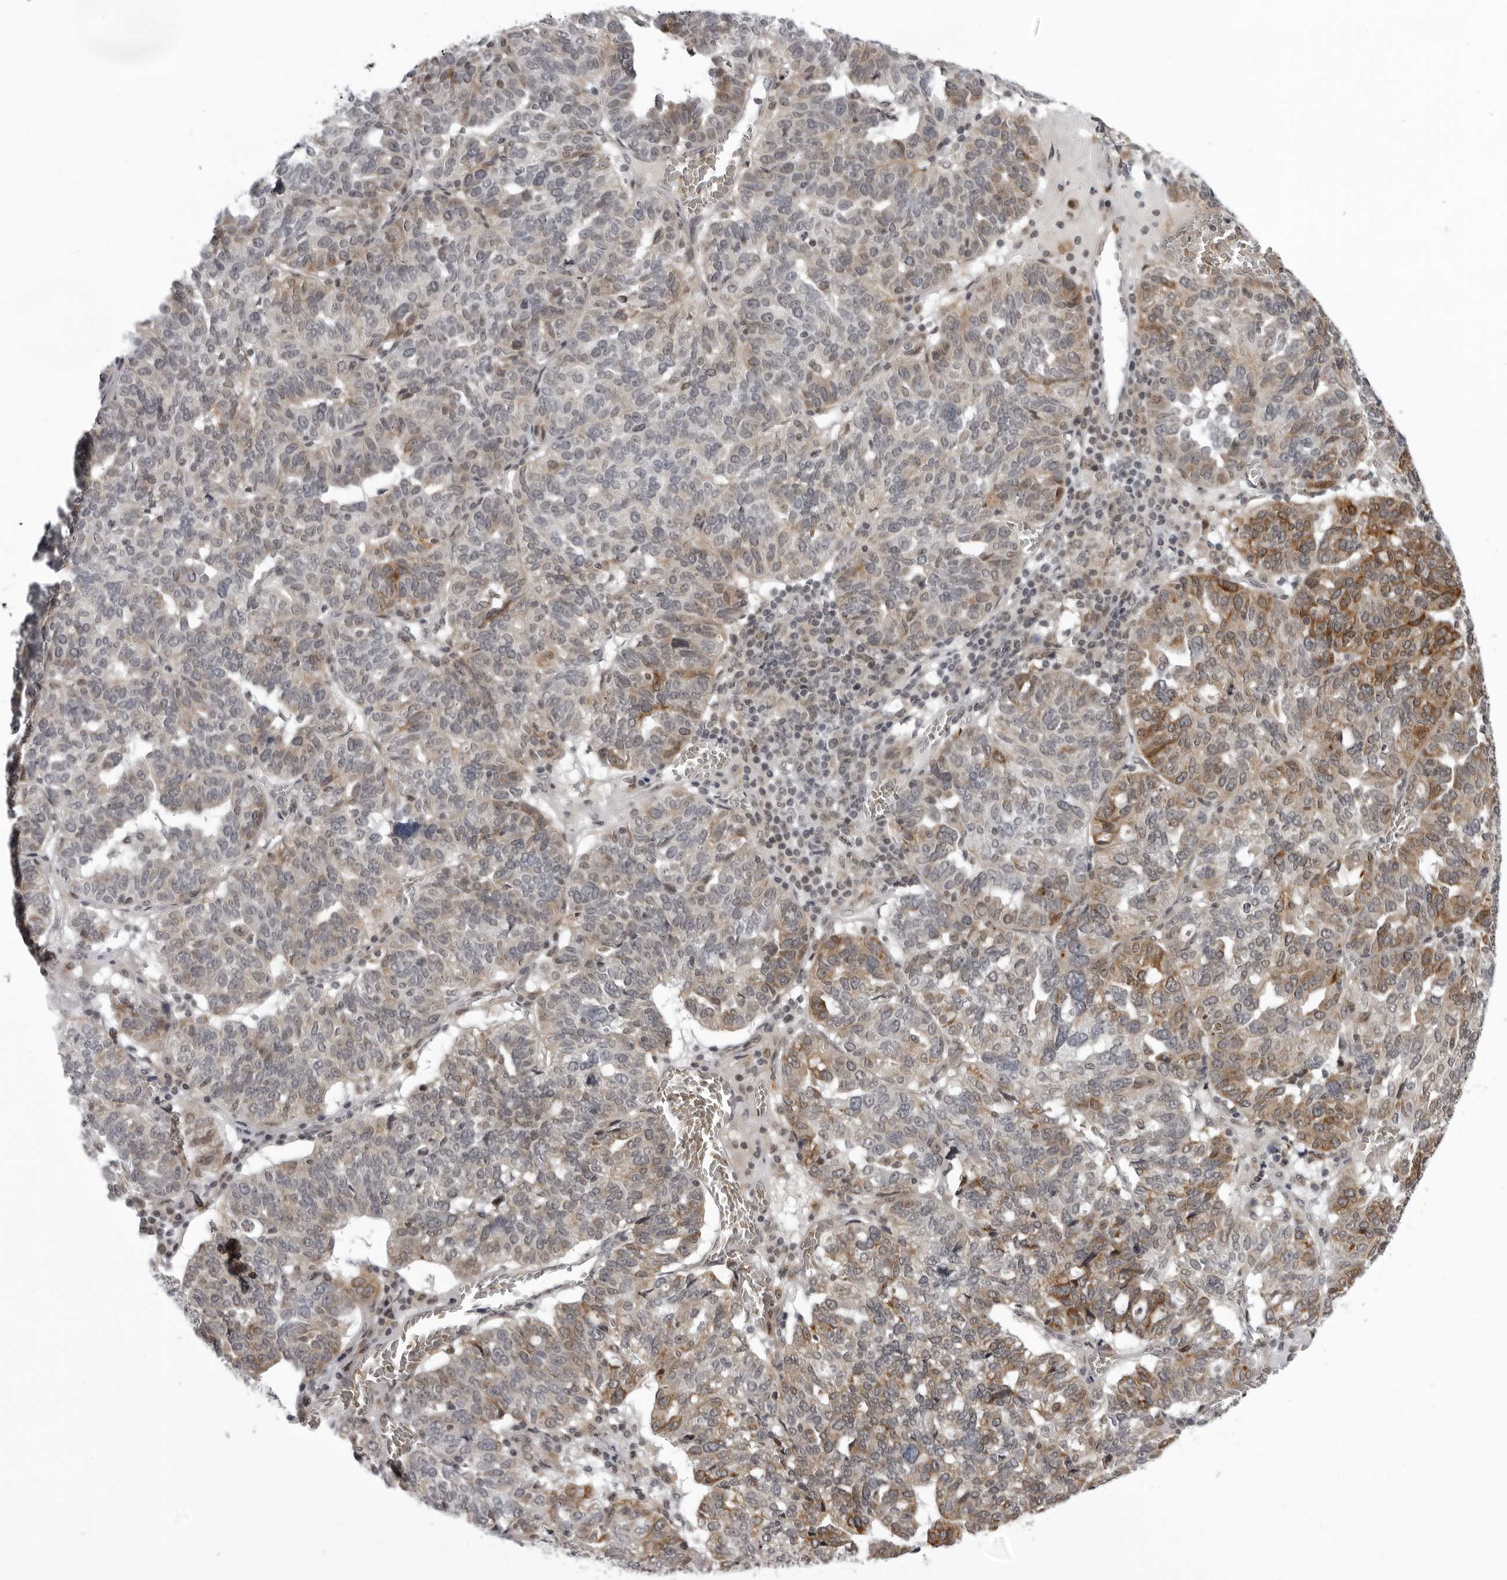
{"staining": {"intensity": "moderate", "quantity": "25%-75%", "location": "cytoplasmic/membranous"}, "tissue": "ovarian cancer", "cell_type": "Tumor cells", "image_type": "cancer", "snomed": [{"axis": "morphology", "description": "Cystadenocarcinoma, serous, NOS"}, {"axis": "topography", "description": "Ovary"}], "caption": "A histopathology image of human serous cystadenocarcinoma (ovarian) stained for a protein shows moderate cytoplasmic/membranous brown staining in tumor cells.", "gene": "THOP1", "patient": {"sex": "female", "age": 59}}